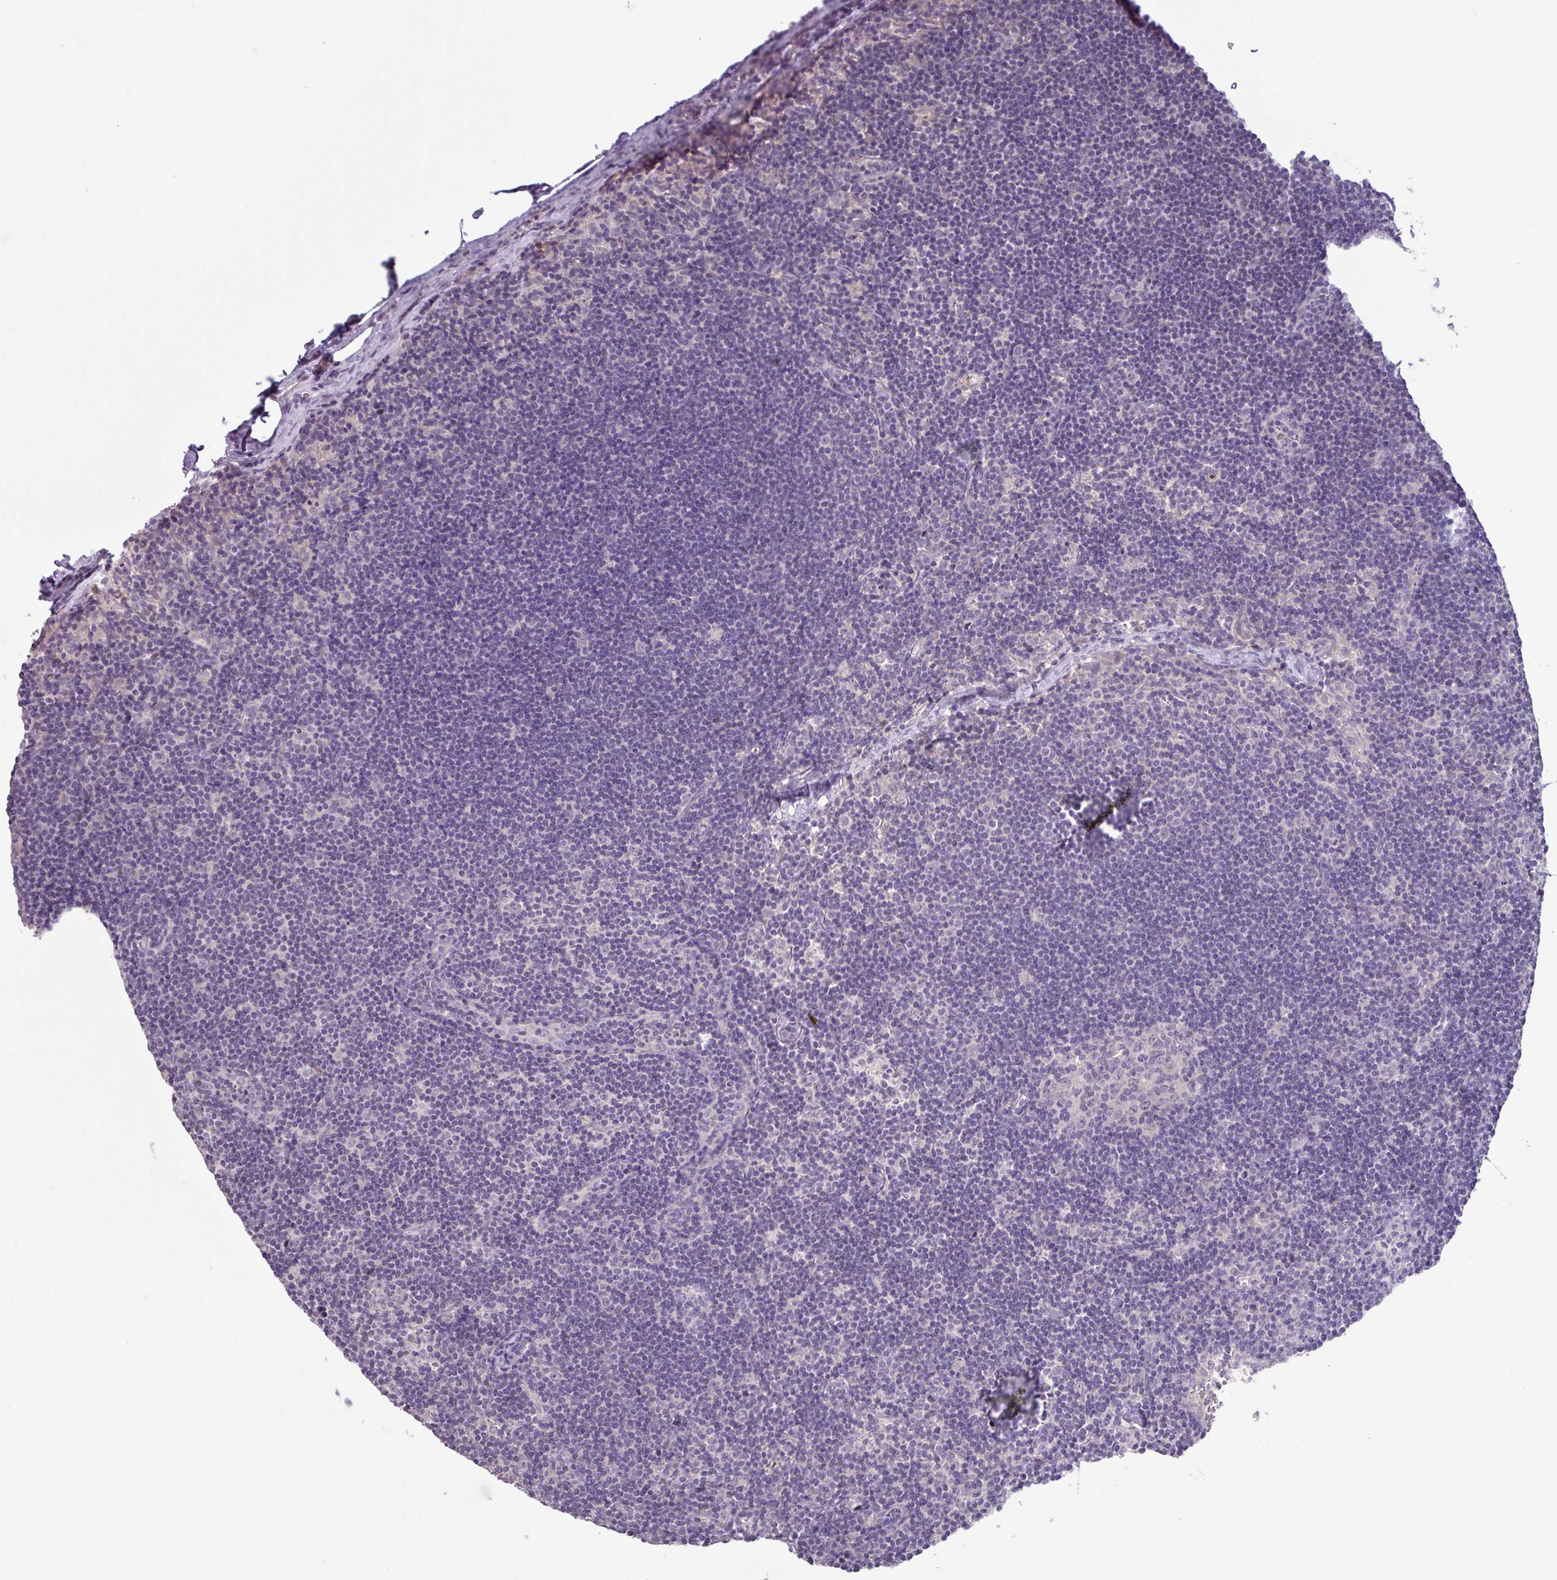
{"staining": {"intensity": "negative", "quantity": "none", "location": "none"}, "tissue": "lymph node", "cell_type": "Germinal center cells", "image_type": "normal", "snomed": [{"axis": "morphology", "description": "Normal tissue, NOS"}, {"axis": "topography", "description": "Lymph node"}], "caption": "IHC of unremarkable human lymph node shows no expression in germinal center cells. (DAB IHC, high magnification).", "gene": "PNLDC1", "patient": {"sex": "female", "age": 29}}